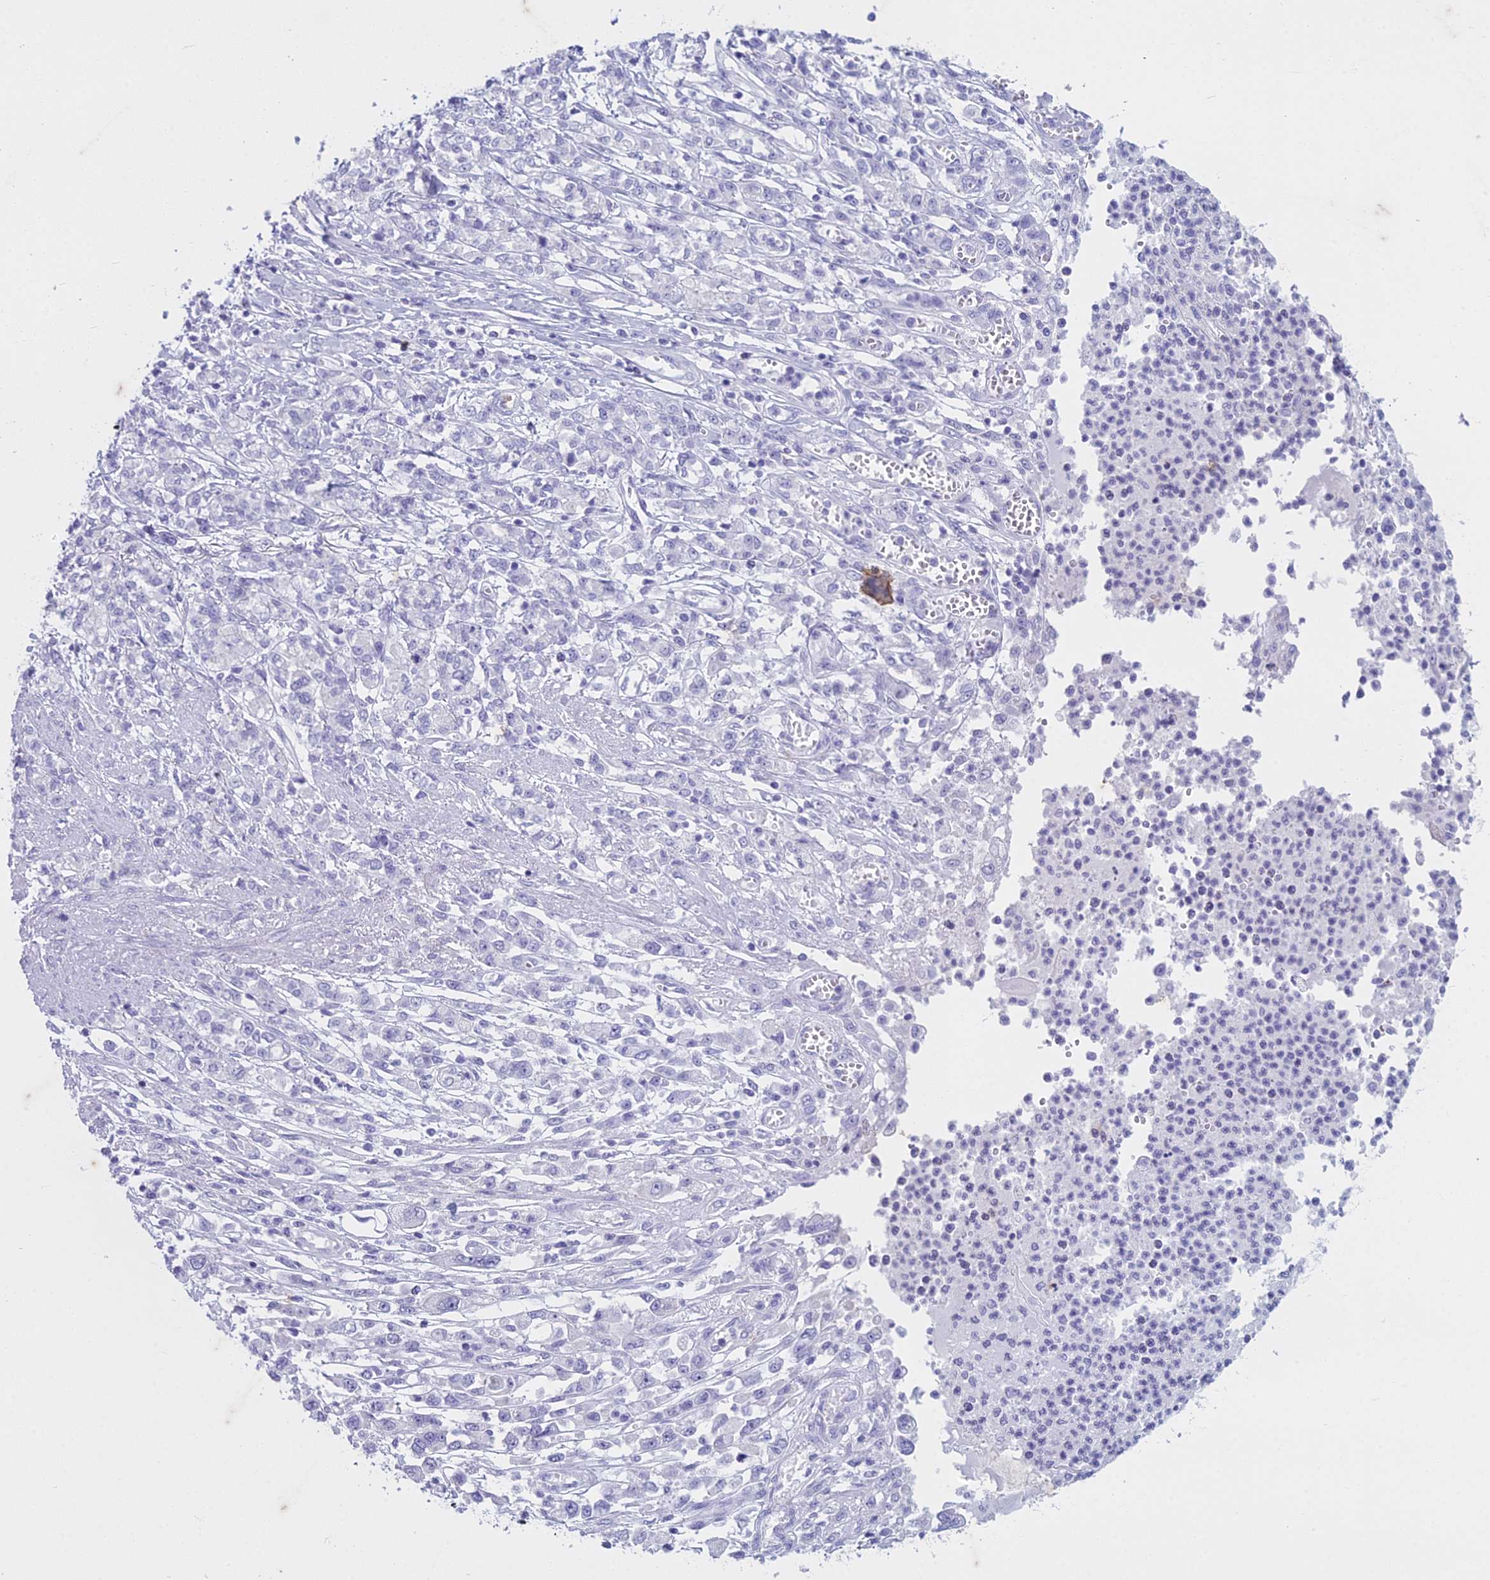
{"staining": {"intensity": "negative", "quantity": "none", "location": "none"}, "tissue": "stomach cancer", "cell_type": "Tumor cells", "image_type": "cancer", "snomed": [{"axis": "morphology", "description": "Adenocarcinoma, NOS"}, {"axis": "topography", "description": "Stomach"}], "caption": "Tumor cells show no significant protein positivity in stomach adenocarcinoma. The staining was performed using DAB to visualize the protein expression in brown, while the nuclei were stained in blue with hematoxylin (Magnification: 20x).", "gene": "HMGB4", "patient": {"sex": "female", "age": 76}}